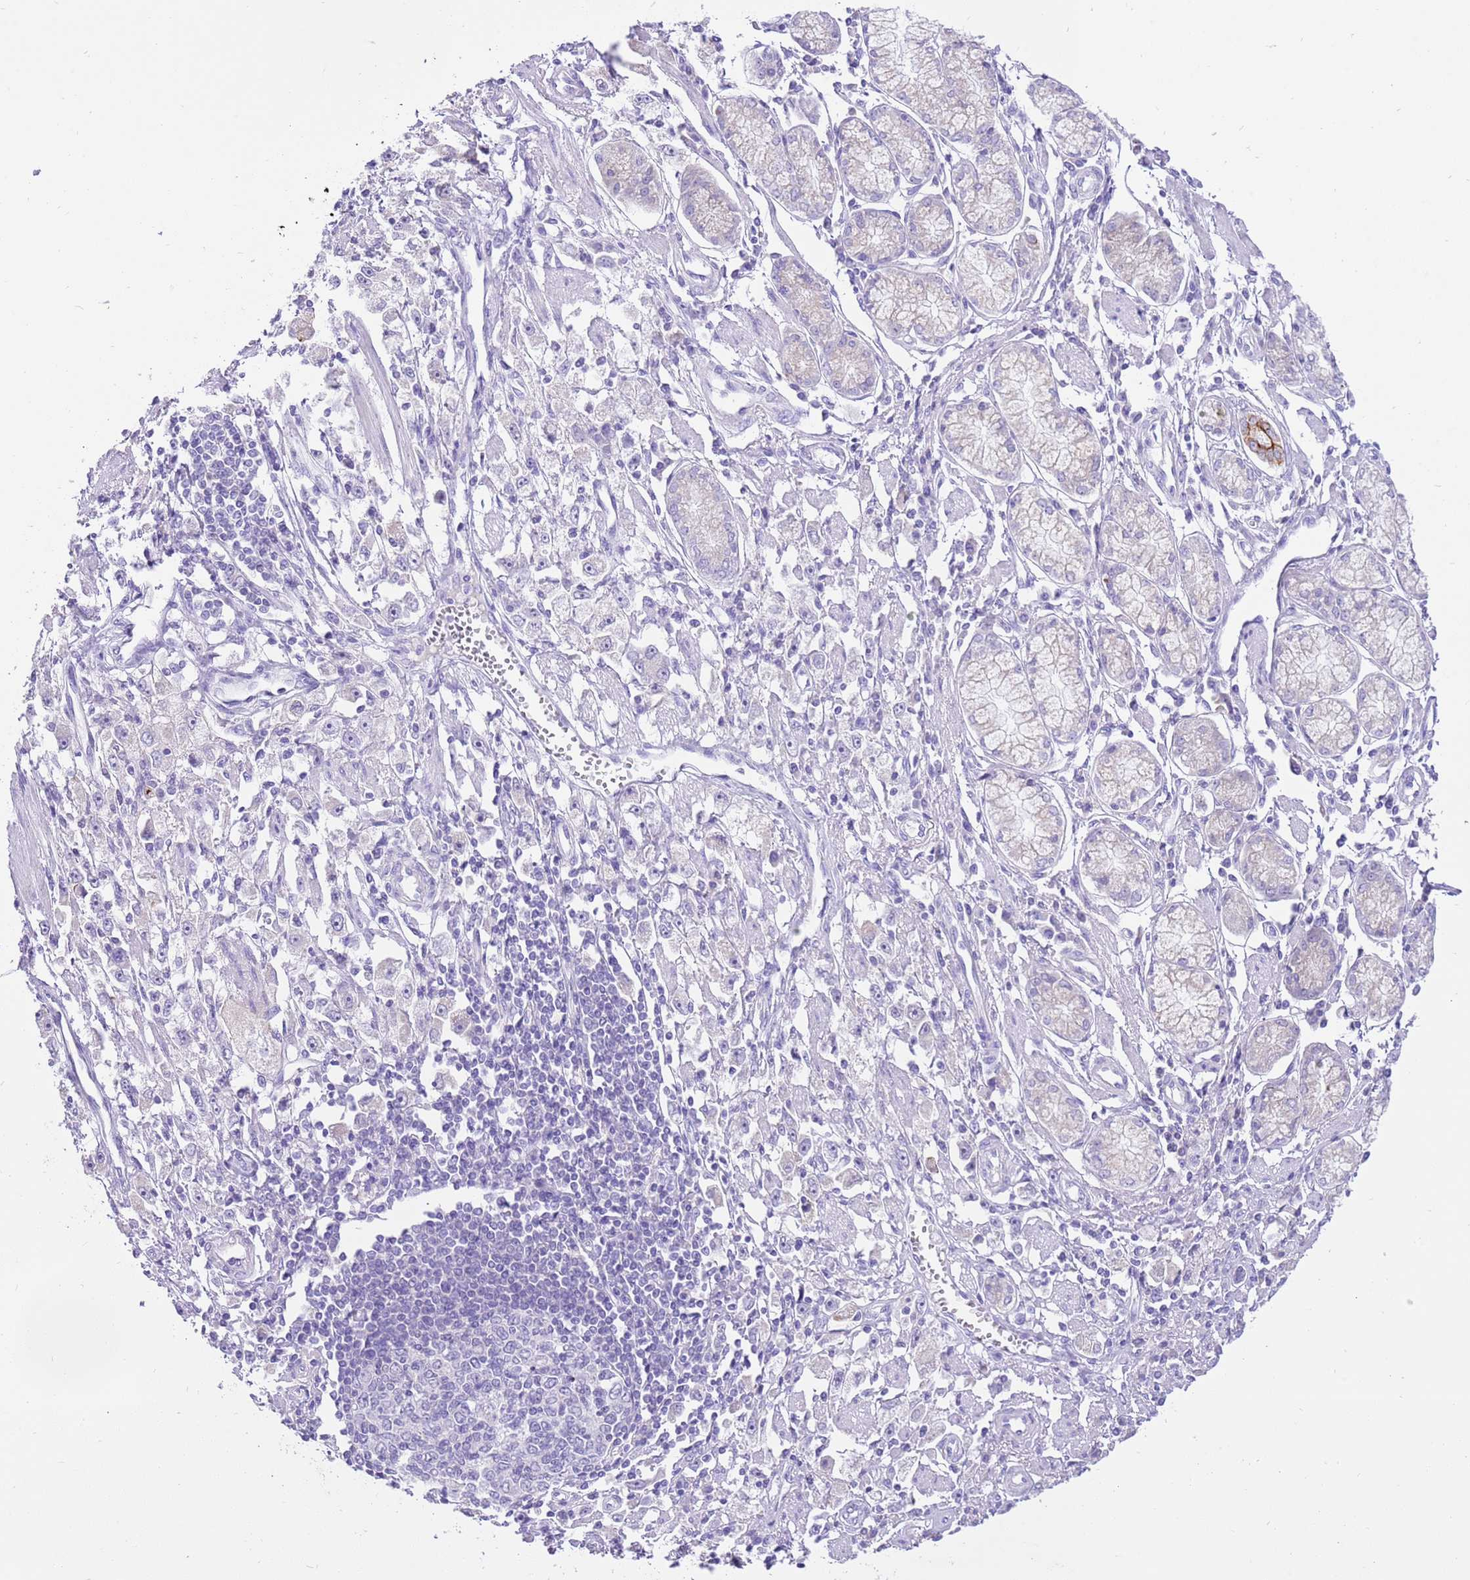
{"staining": {"intensity": "negative", "quantity": "none", "location": "none"}, "tissue": "stomach cancer", "cell_type": "Tumor cells", "image_type": "cancer", "snomed": [{"axis": "morphology", "description": "Adenocarcinoma, NOS"}, {"axis": "topography", "description": "Stomach"}], "caption": "Immunohistochemistry photomicrograph of stomach adenocarcinoma stained for a protein (brown), which displays no positivity in tumor cells. (DAB (3,3'-diaminobenzidine) immunohistochemistry (IHC), high magnification).", "gene": "R3HDM4", "patient": {"sex": "female", "age": 59}}